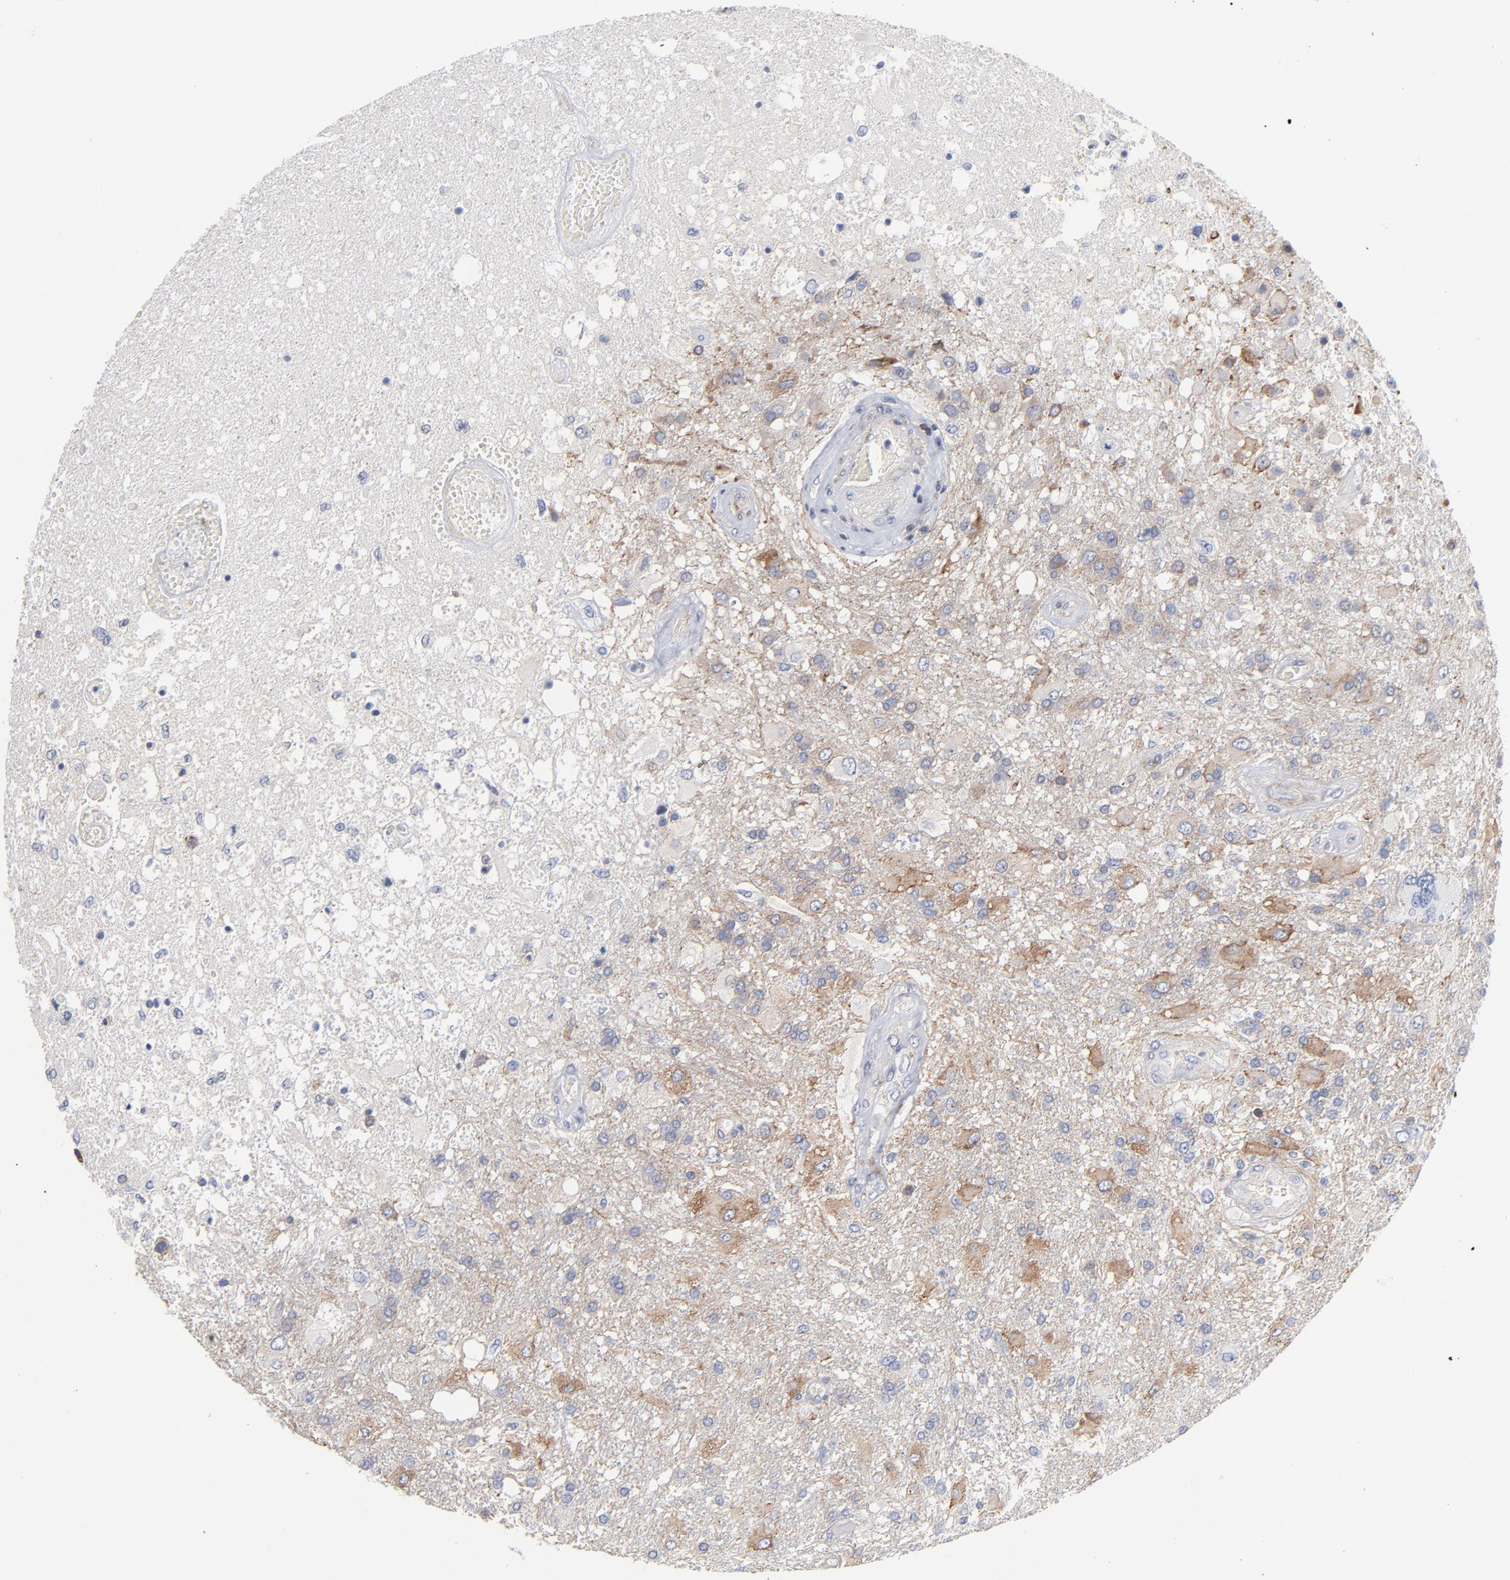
{"staining": {"intensity": "weak", "quantity": "25%-75%", "location": "cytoplasmic/membranous"}, "tissue": "glioma", "cell_type": "Tumor cells", "image_type": "cancer", "snomed": [{"axis": "morphology", "description": "Glioma, malignant, High grade"}, {"axis": "topography", "description": "Cerebral cortex"}], "caption": "The photomicrograph demonstrates immunohistochemical staining of high-grade glioma (malignant). There is weak cytoplasmic/membranous positivity is appreciated in approximately 25%-75% of tumor cells. Immunohistochemistry stains the protein of interest in brown and the nuclei are stained blue.", "gene": "PDLIM2", "patient": {"sex": "male", "age": 79}}